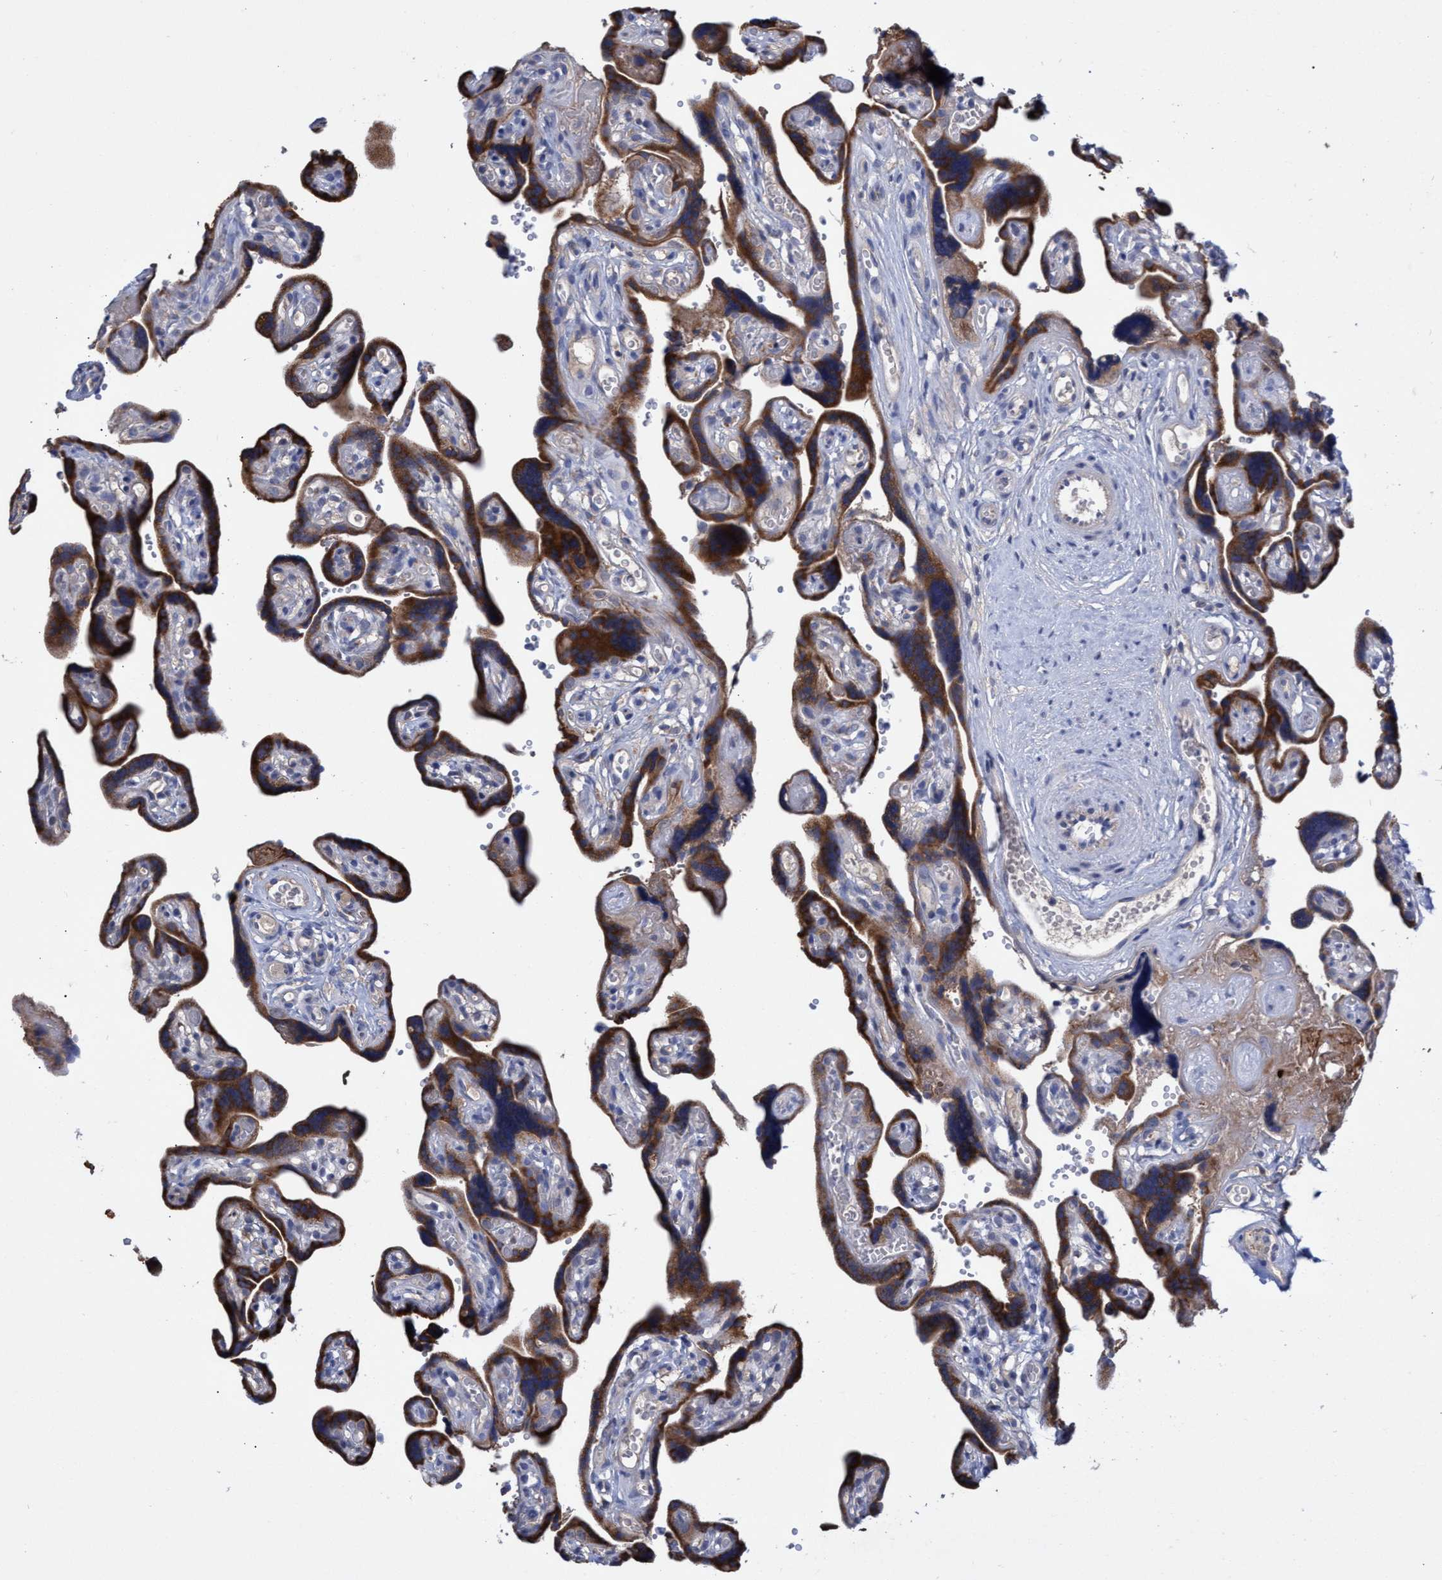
{"staining": {"intensity": "strong", "quantity": ">75%", "location": "cytoplasmic/membranous"}, "tissue": "placenta", "cell_type": "Trophoblastic cells", "image_type": "normal", "snomed": [{"axis": "morphology", "description": "Normal tissue, NOS"}, {"axis": "topography", "description": "Placenta"}], "caption": "The image reveals staining of normal placenta, revealing strong cytoplasmic/membranous protein staining (brown color) within trophoblastic cells. (Brightfield microscopy of DAB IHC at high magnification).", "gene": "SVEP1", "patient": {"sex": "female", "age": 30}}